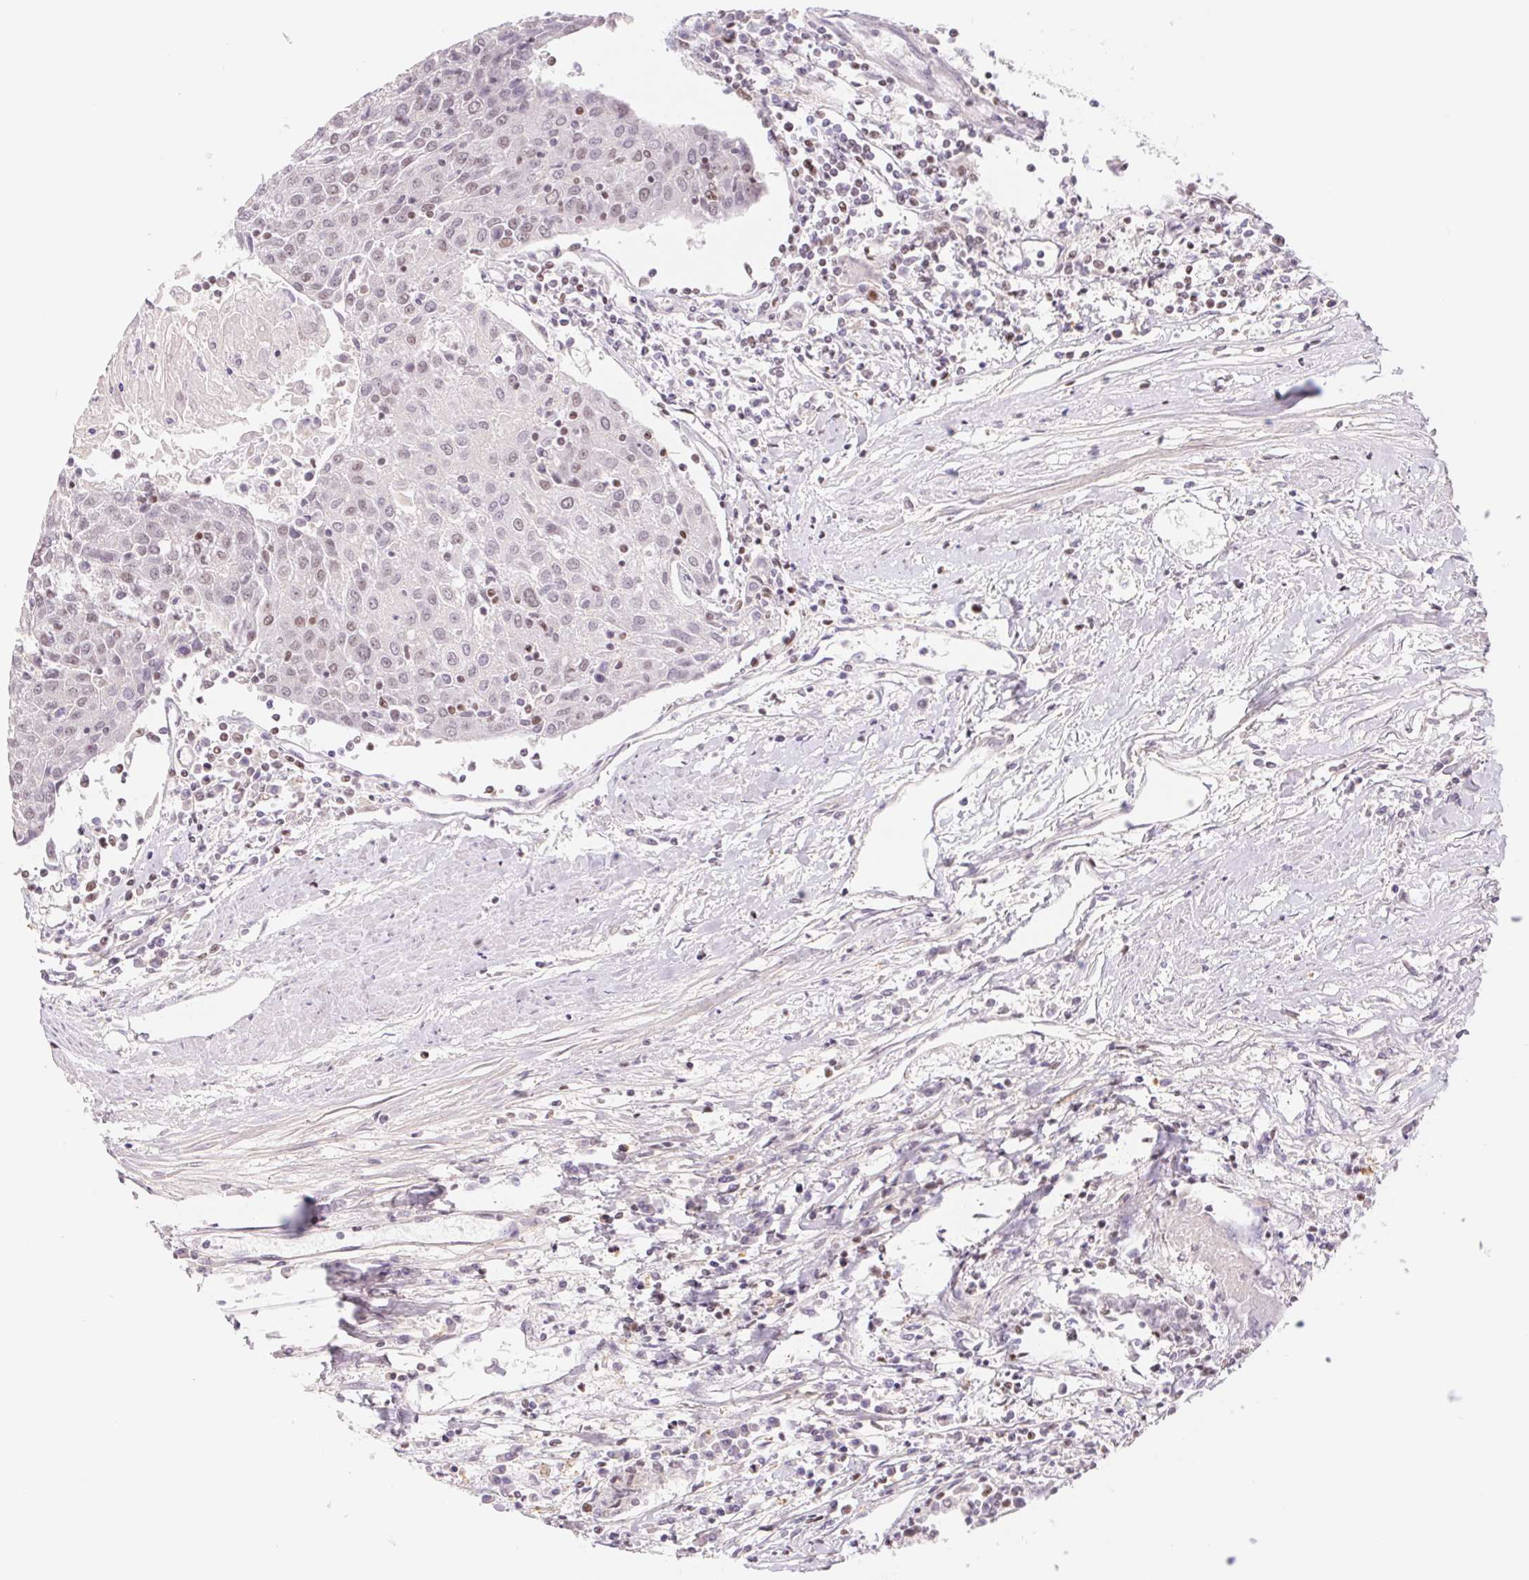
{"staining": {"intensity": "weak", "quantity": "<25%", "location": "nuclear"}, "tissue": "urothelial cancer", "cell_type": "Tumor cells", "image_type": "cancer", "snomed": [{"axis": "morphology", "description": "Urothelial carcinoma, High grade"}, {"axis": "topography", "description": "Urinary bladder"}], "caption": "The image demonstrates no staining of tumor cells in urothelial cancer.", "gene": "TRERF1", "patient": {"sex": "female", "age": 85}}